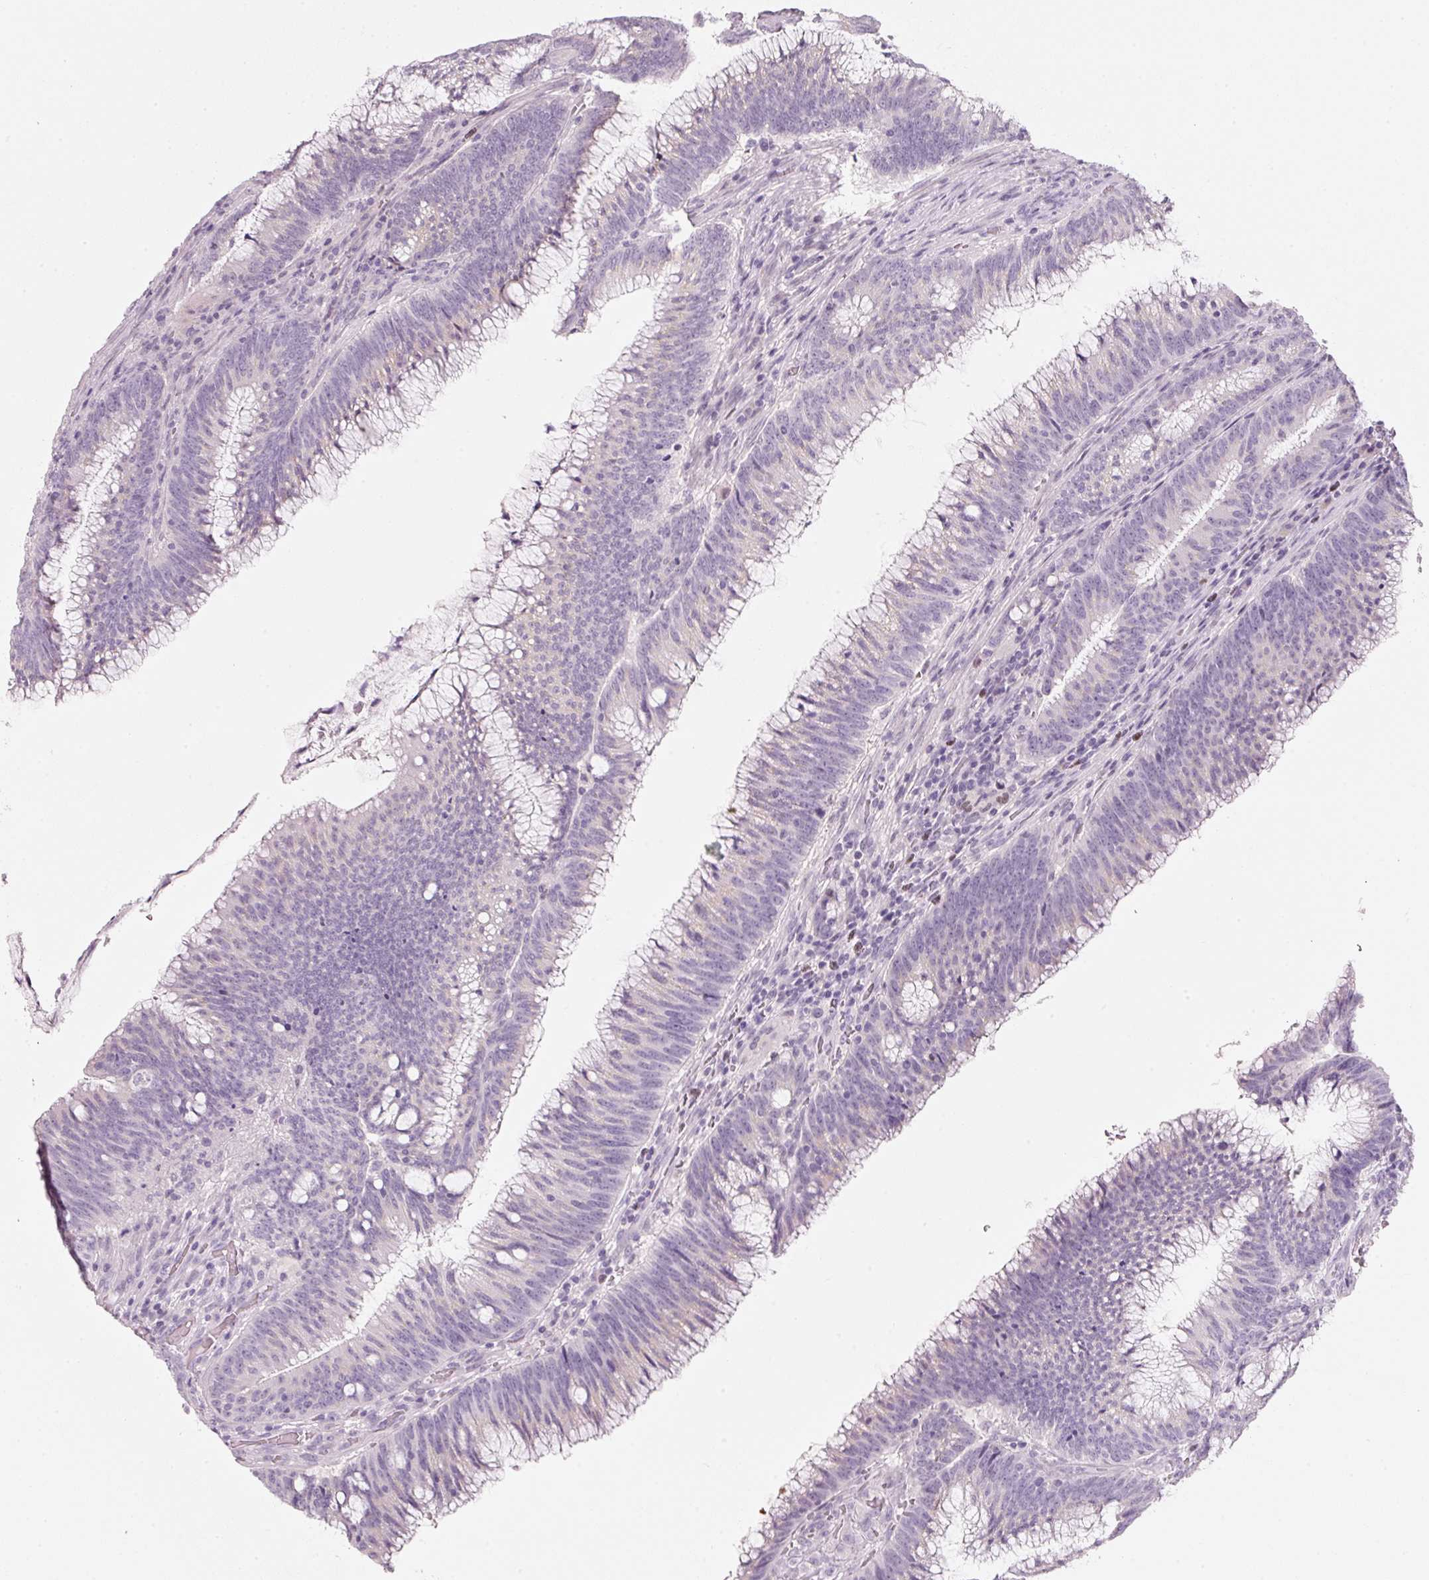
{"staining": {"intensity": "negative", "quantity": "none", "location": "none"}, "tissue": "colorectal cancer", "cell_type": "Tumor cells", "image_type": "cancer", "snomed": [{"axis": "morphology", "description": "Adenocarcinoma, NOS"}, {"axis": "topography", "description": "Rectum"}], "caption": "This is a histopathology image of immunohistochemistry staining of adenocarcinoma (colorectal), which shows no expression in tumor cells.", "gene": "ENSG00000206549", "patient": {"sex": "female", "age": 77}}